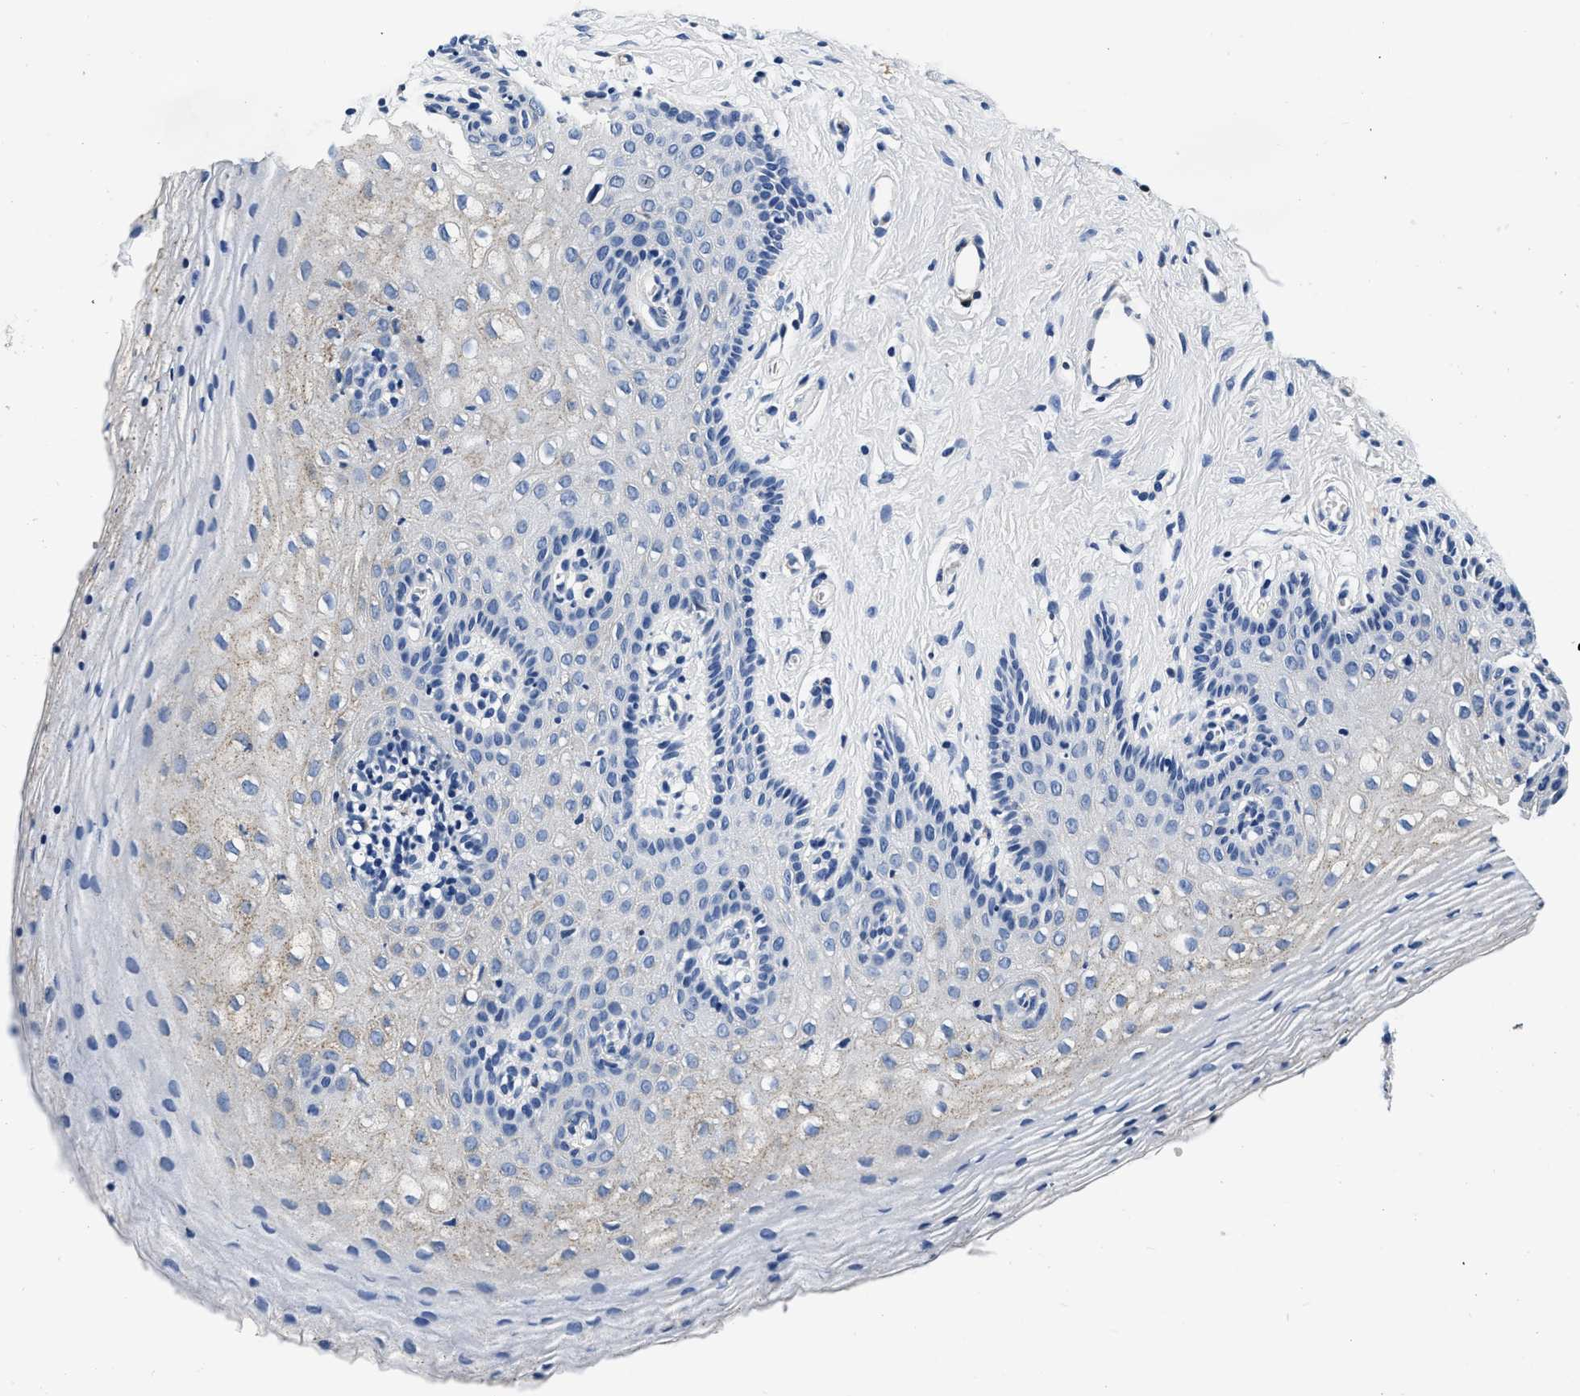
{"staining": {"intensity": "negative", "quantity": "none", "location": "none"}, "tissue": "vagina", "cell_type": "Squamous epithelial cells", "image_type": "normal", "snomed": [{"axis": "morphology", "description": "Normal tissue, NOS"}, {"axis": "topography", "description": "Vagina"}], "caption": "High power microscopy image of an immunohistochemistry photomicrograph of normal vagina, revealing no significant expression in squamous epithelial cells.", "gene": "GRN", "patient": {"sex": "female", "age": 32}}